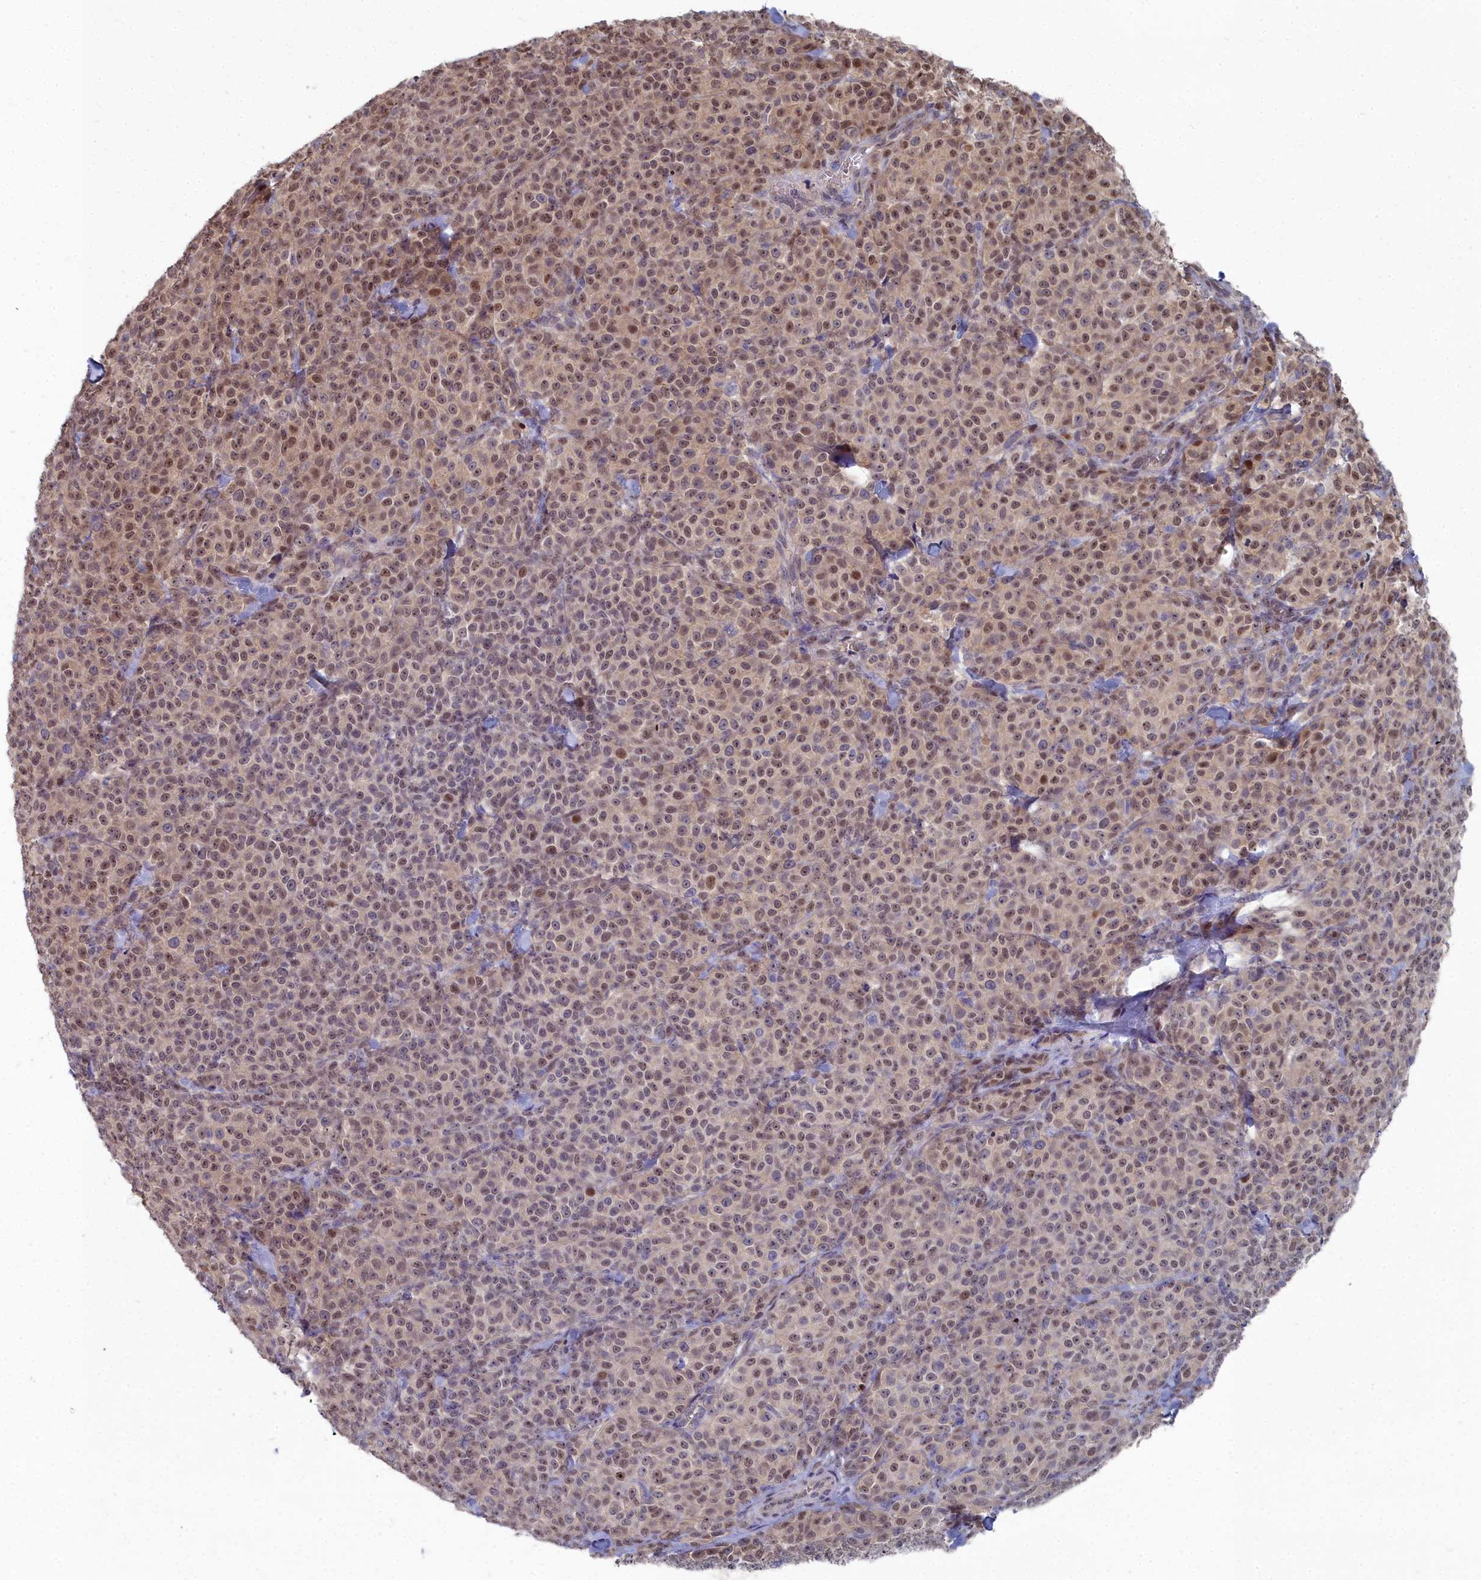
{"staining": {"intensity": "weak", "quantity": ">75%", "location": "nuclear"}, "tissue": "melanoma", "cell_type": "Tumor cells", "image_type": "cancer", "snomed": [{"axis": "morphology", "description": "Normal tissue, NOS"}, {"axis": "morphology", "description": "Malignant melanoma, NOS"}, {"axis": "topography", "description": "Skin"}], "caption": "Protein expression analysis of melanoma demonstrates weak nuclear positivity in approximately >75% of tumor cells. (DAB (3,3'-diaminobenzidine) IHC with brightfield microscopy, high magnification).", "gene": "RPS27A", "patient": {"sex": "female", "age": 34}}